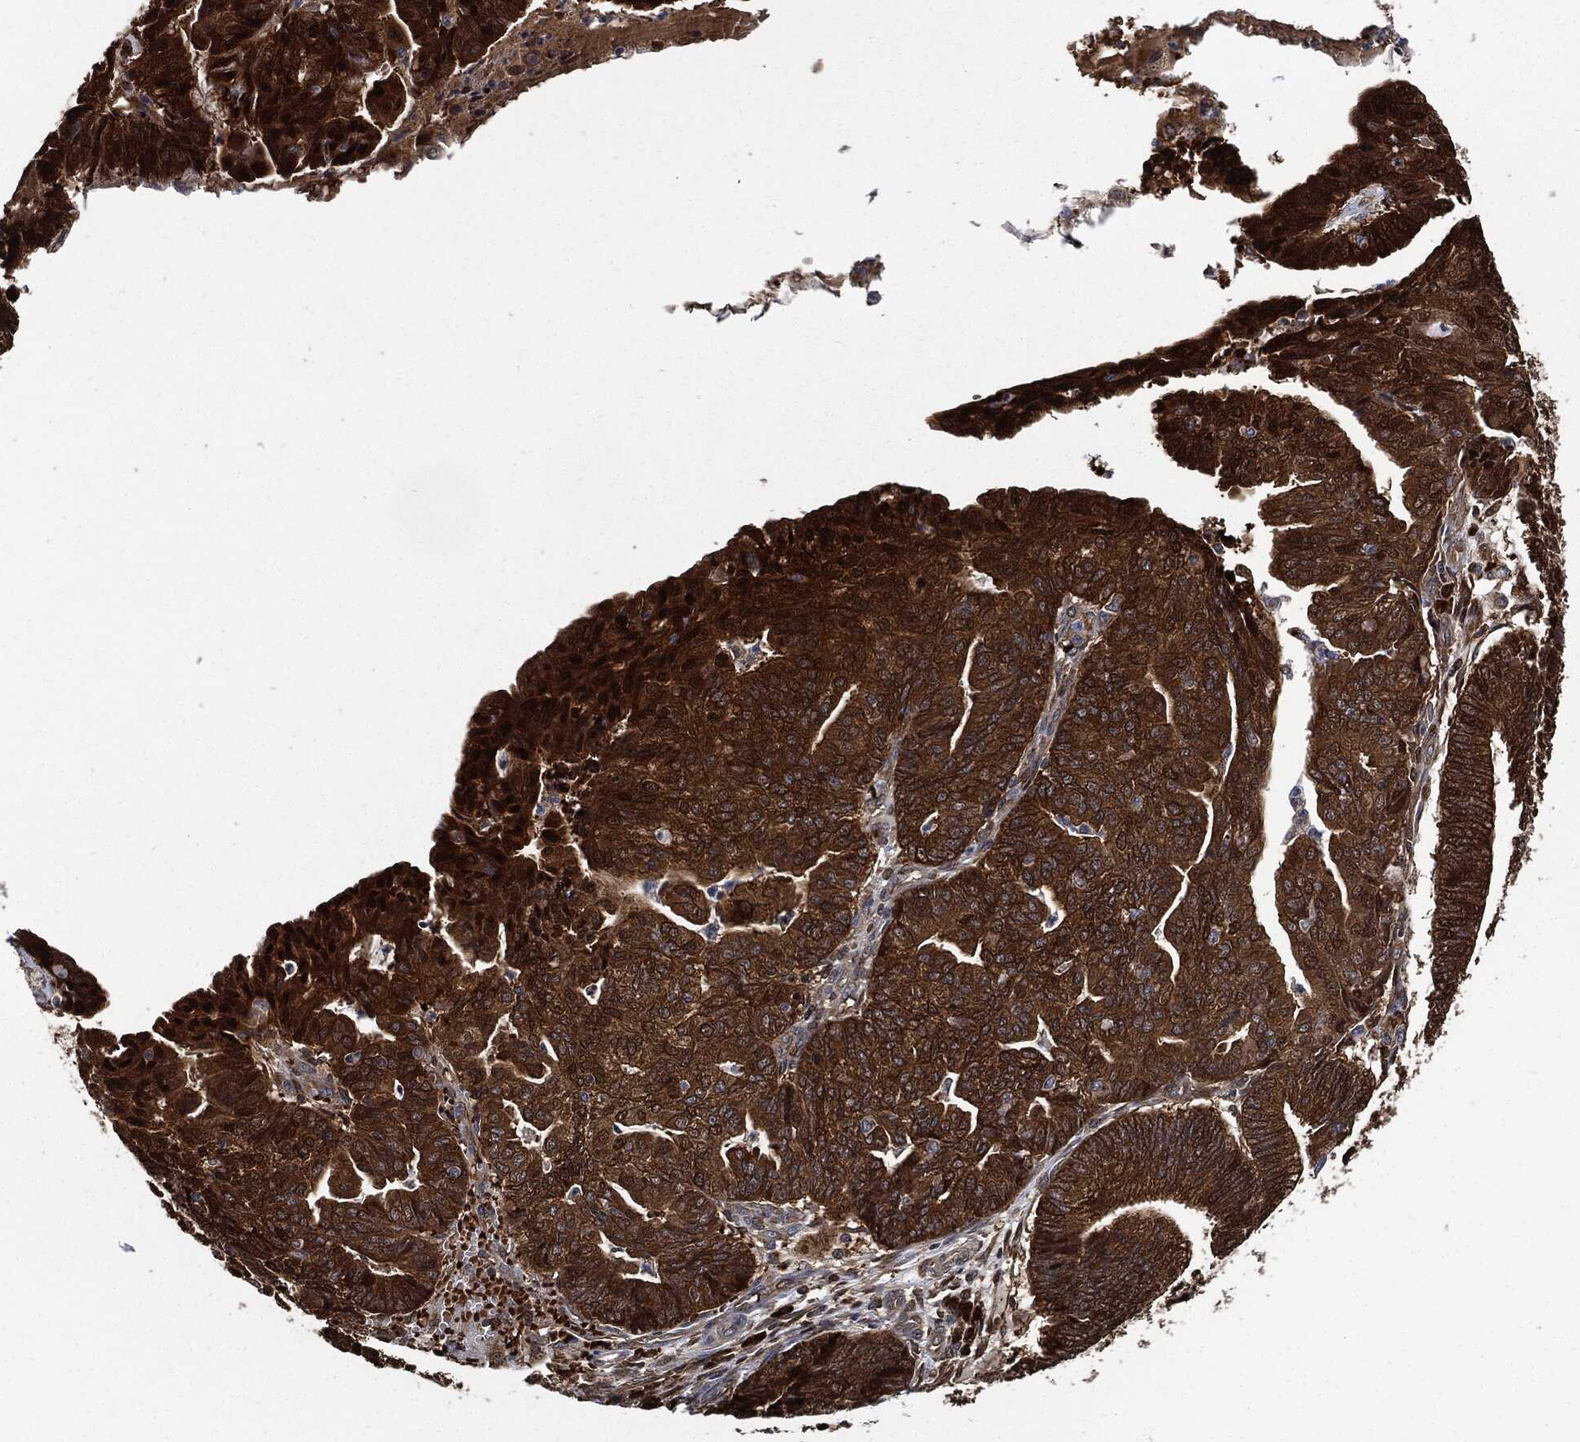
{"staining": {"intensity": "strong", "quantity": ">75%", "location": "cytoplasmic/membranous"}, "tissue": "endometrial cancer", "cell_type": "Tumor cells", "image_type": "cancer", "snomed": [{"axis": "morphology", "description": "Adenocarcinoma, NOS"}, {"axis": "topography", "description": "Endometrium"}], "caption": "This micrograph demonstrates immunohistochemistry (IHC) staining of human endometrial cancer, with high strong cytoplasmic/membranous expression in about >75% of tumor cells.", "gene": "PRDX2", "patient": {"sex": "female", "age": 82}}